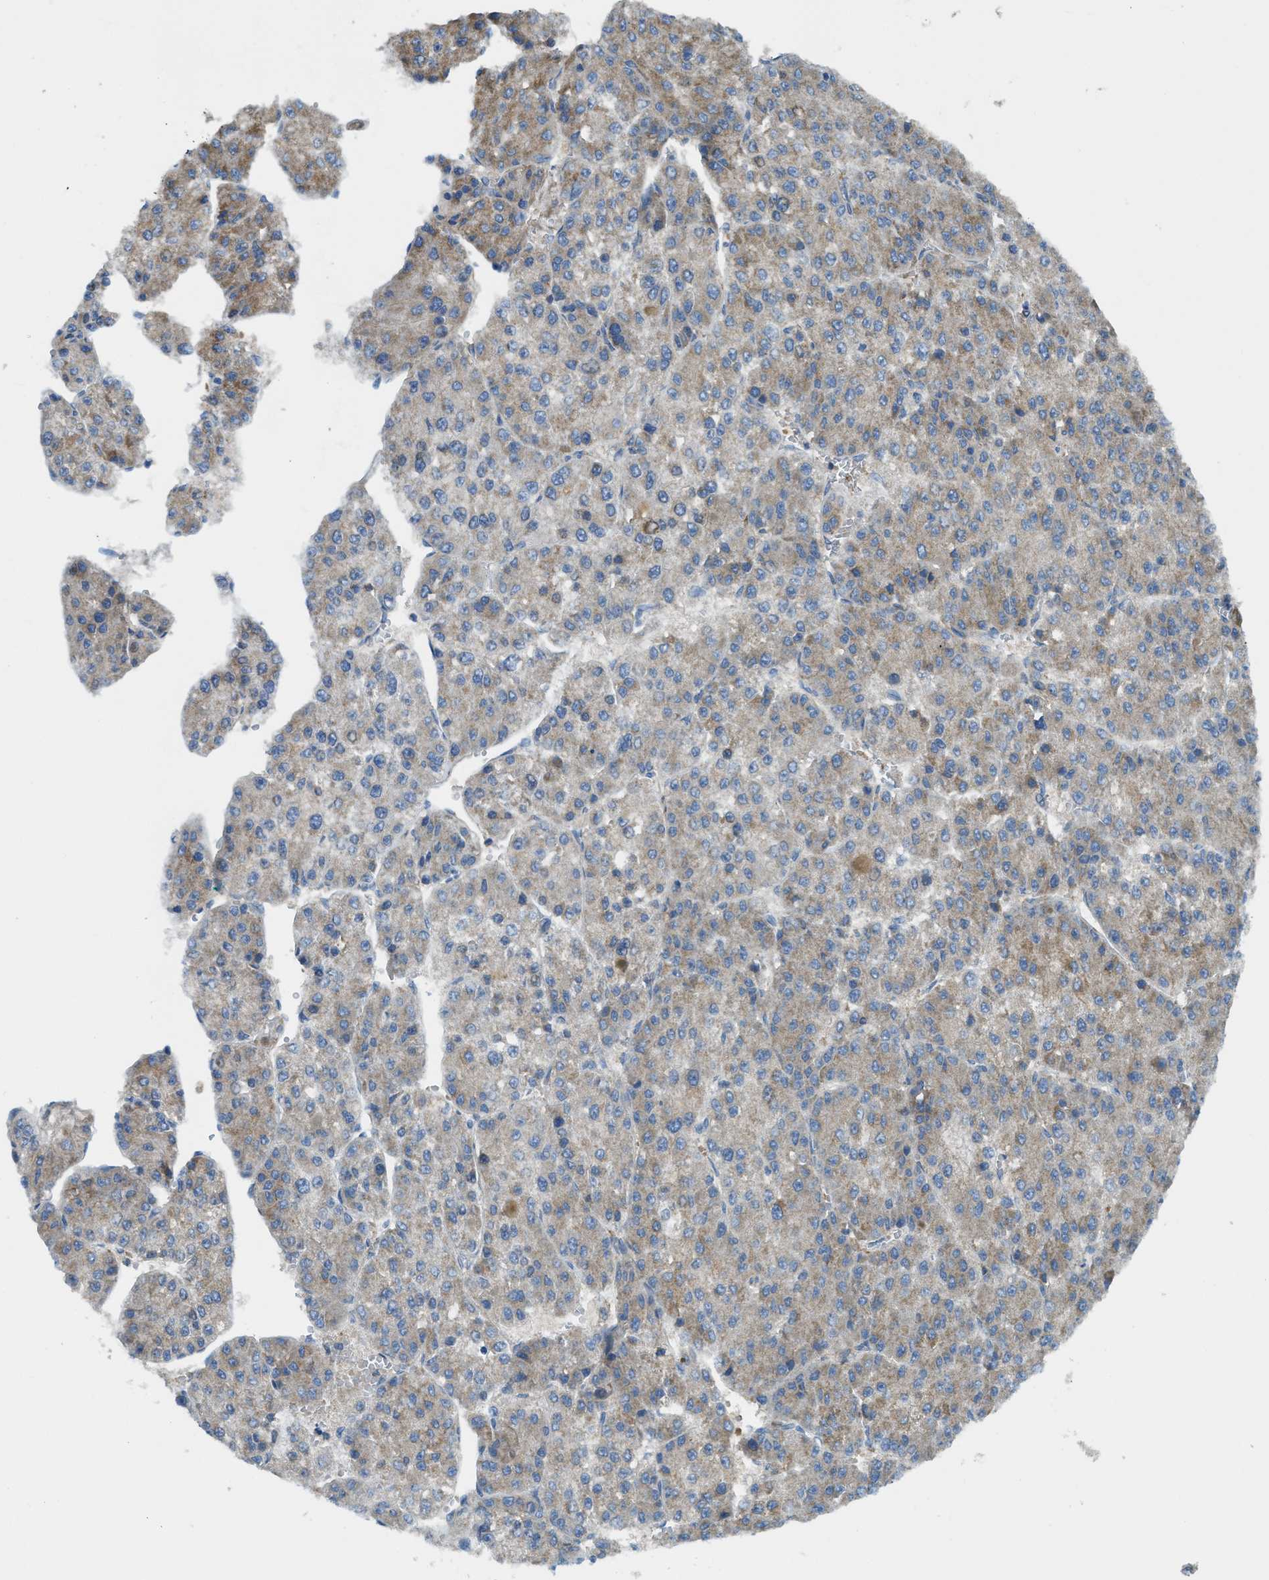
{"staining": {"intensity": "moderate", "quantity": "<25%", "location": "cytoplasmic/membranous"}, "tissue": "liver cancer", "cell_type": "Tumor cells", "image_type": "cancer", "snomed": [{"axis": "morphology", "description": "Carcinoma, Hepatocellular, NOS"}, {"axis": "topography", "description": "Liver"}], "caption": "Immunohistochemical staining of liver cancer exhibits moderate cytoplasmic/membranous protein positivity in approximately <25% of tumor cells. The staining is performed using DAB (3,3'-diaminobenzidine) brown chromogen to label protein expression. The nuclei are counter-stained blue using hematoxylin.", "gene": "BAG4", "patient": {"sex": "female", "age": 73}}